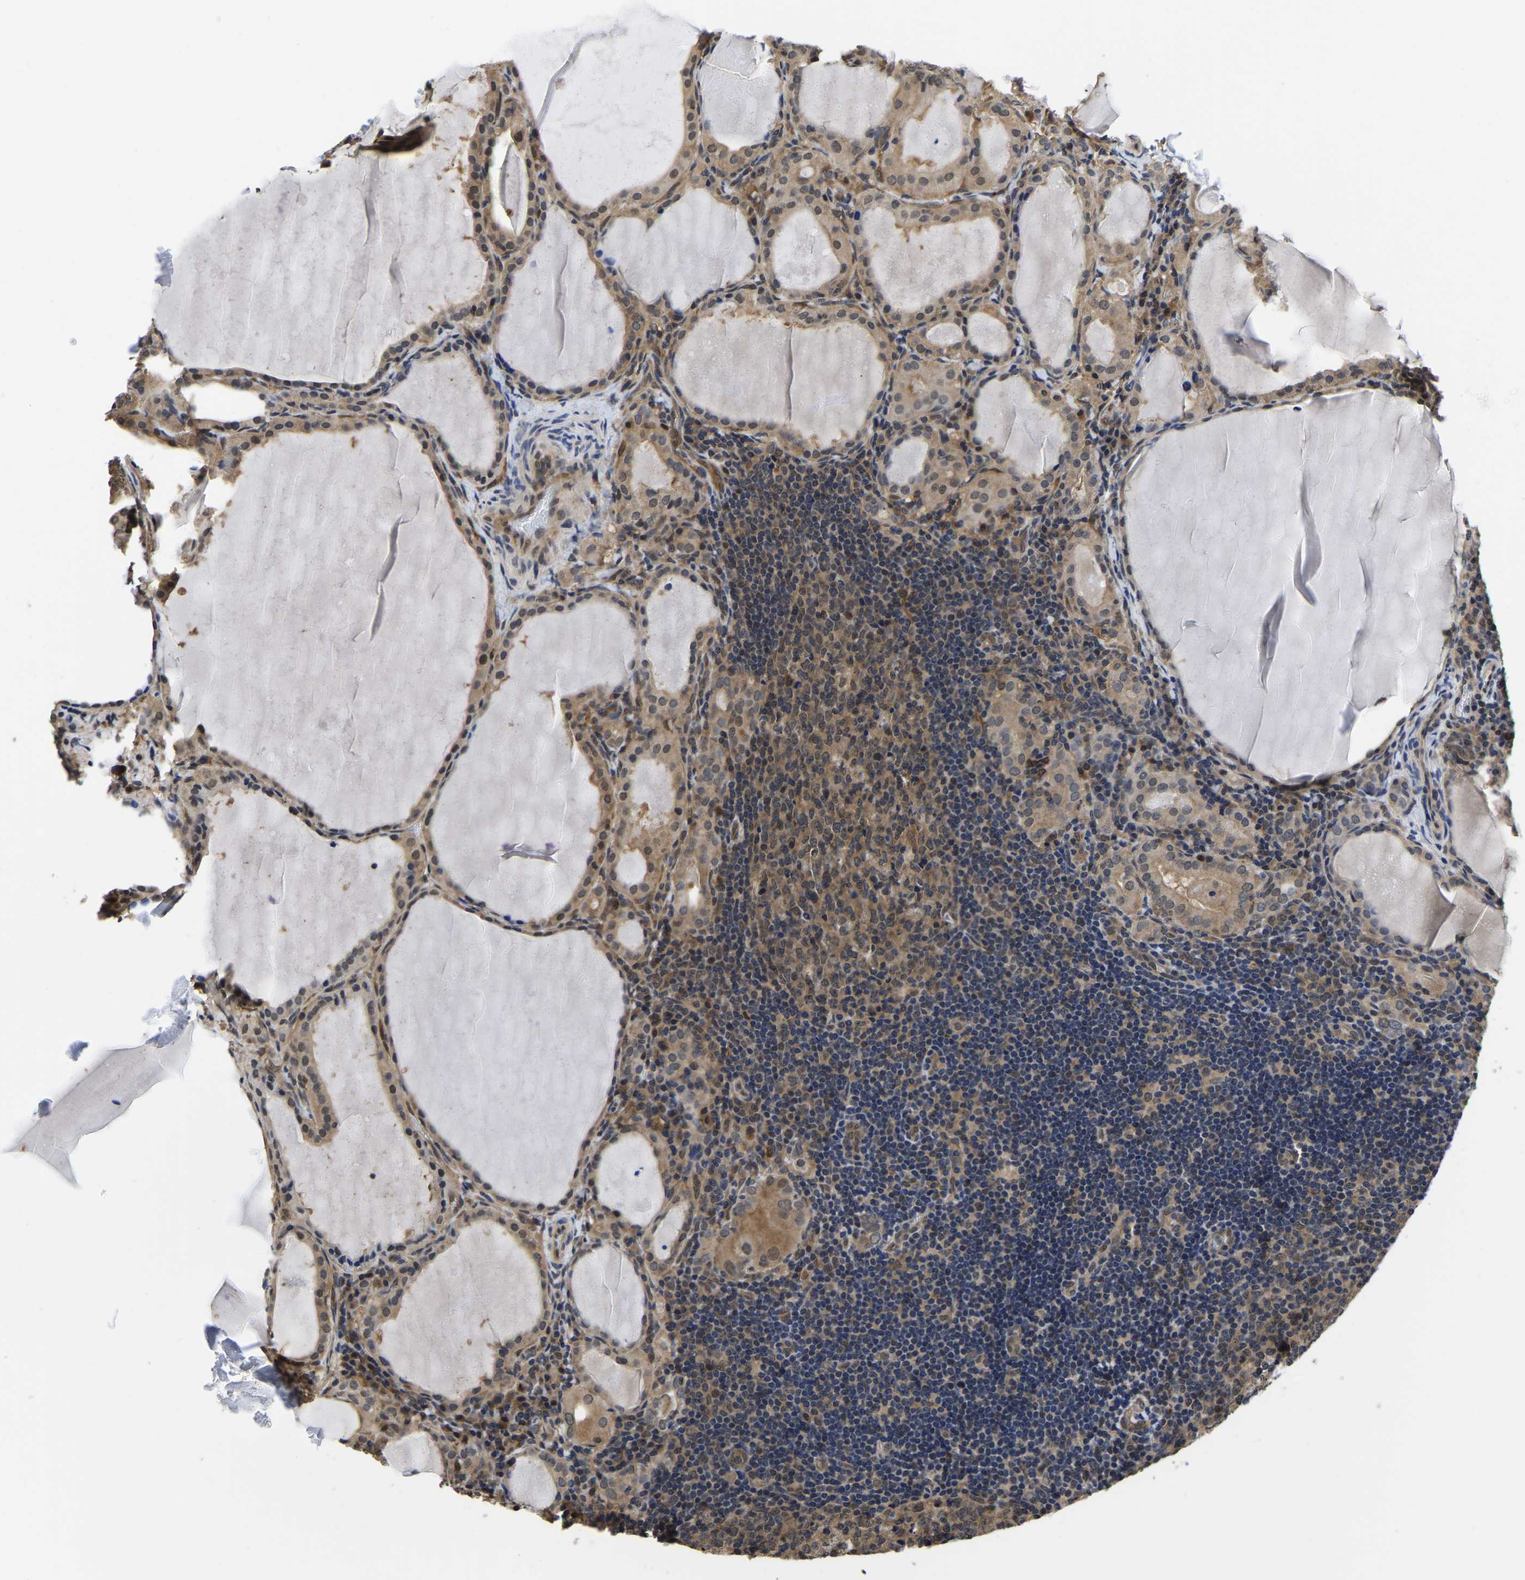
{"staining": {"intensity": "weak", "quantity": ">75%", "location": "cytoplasmic/membranous,nuclear"}, "tissue": "thyroid cancer", "cell_type": "Tumor cells", "image_type": "cancer", "snomed": [{"axis": "morphology", "description": "Papillary adenocarcinoma, NOS"}, {"axis": "topography", "description": "Thyroid gland"}], "caption": "Immunohistochemistry (IHC) (DAB (3,3'-diaminobenzidine)) staining of human thyroid papillary adenocarcinoma exhibits weak cytoplasmic/membranous and nuclear protein staining in approximately >75% of tumor cells.", "gene": "MCOLN2", "patient": {"sex": "female", "age": 42}}